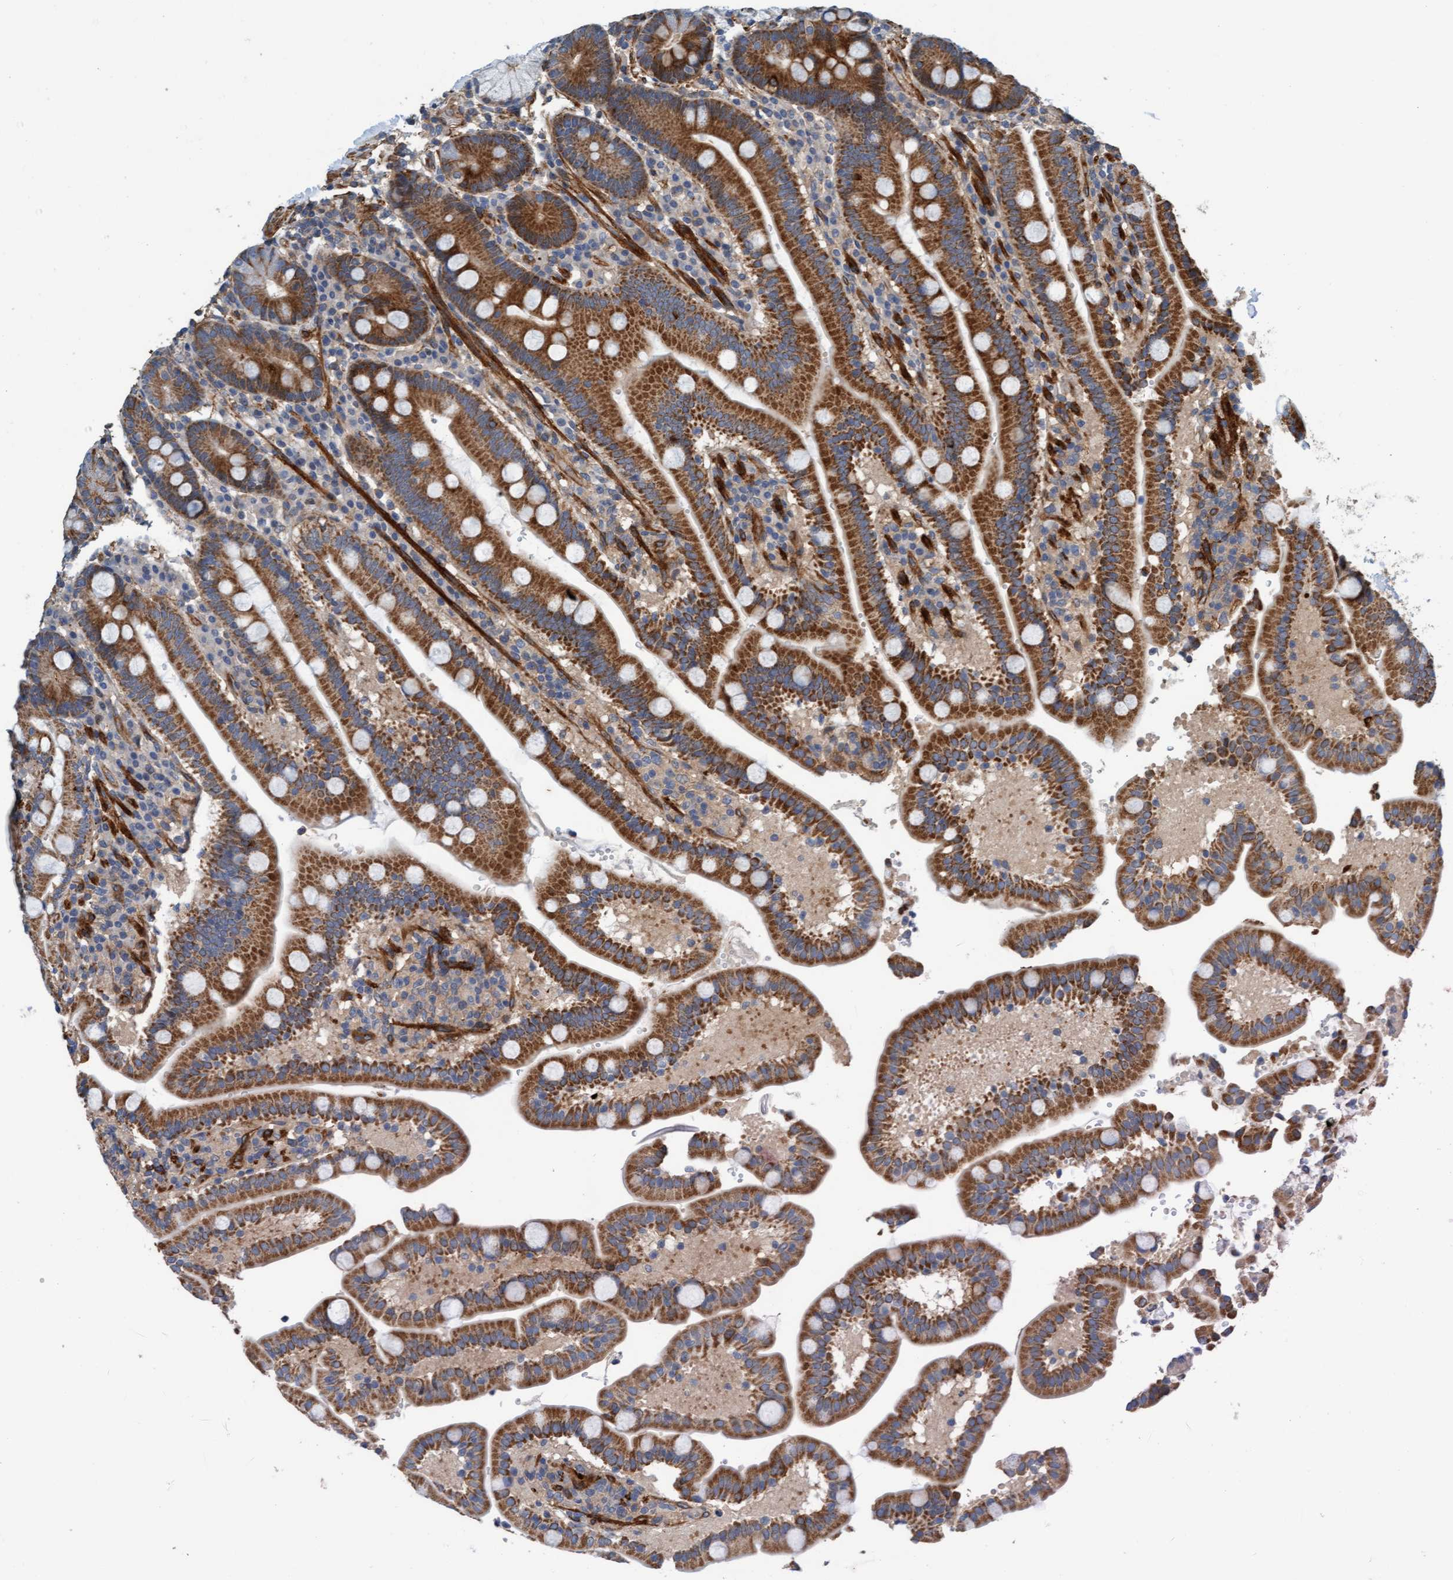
{"staining": {"intensity": "moderate", "quantity": ">75%", "location": "cytoplasmic/membranous"}, "tissue": "duodenum", "cell_type": "Glandular cells", "image_type": "normal", "snomed": [{"axis": "morphology", "description": "Normal tissue, NOS"}, {"axis": "topography", "description": "Small intestine, NOS"}], "caption": "A high-resolution image shows immunohistochemistry (IHC) staining of normal duodenum, which displays moderate cytoplasmic/membranous positivity in about >75% of glandular cells.", "gene": "FMNL3", "patient": {"sex": "female", "age": 71}}